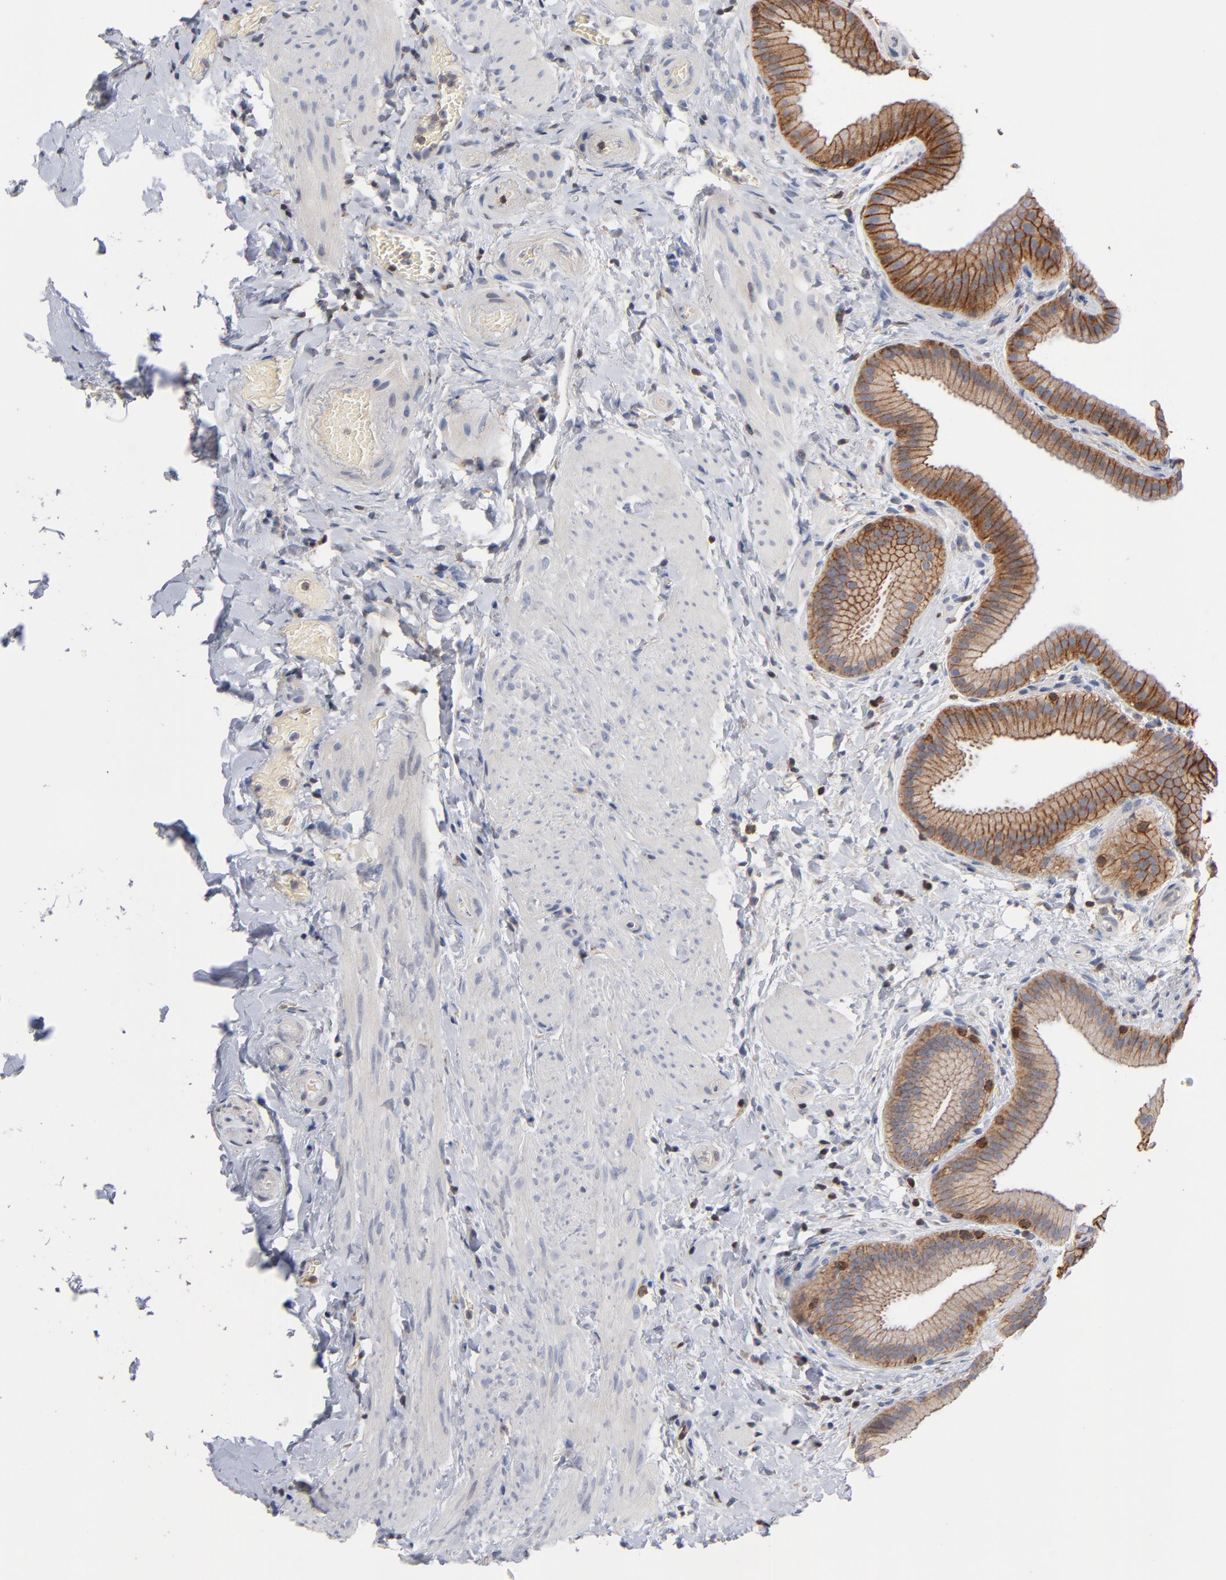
{"staining": {"intensity": "strong", "quantity": ">75%", "location": "cytoplasmic/membranous"}, "tissue": "gallbladder", "cell_type": "Glandular cells", "image_type": "normal", "snomed": [{"axis": "morphology", "description": "Normal tissue, NOS"}, {"axis": "topography", "description": "Gallbladder"}], "caption": "Immunohistochemical staining of normal gallbladder displays high levels of strong cytoplasmic/membranous staining in about >75% of glandular cells.", "gene": "PDLIM2", "patient": {"sex": "female", "age": 63}}